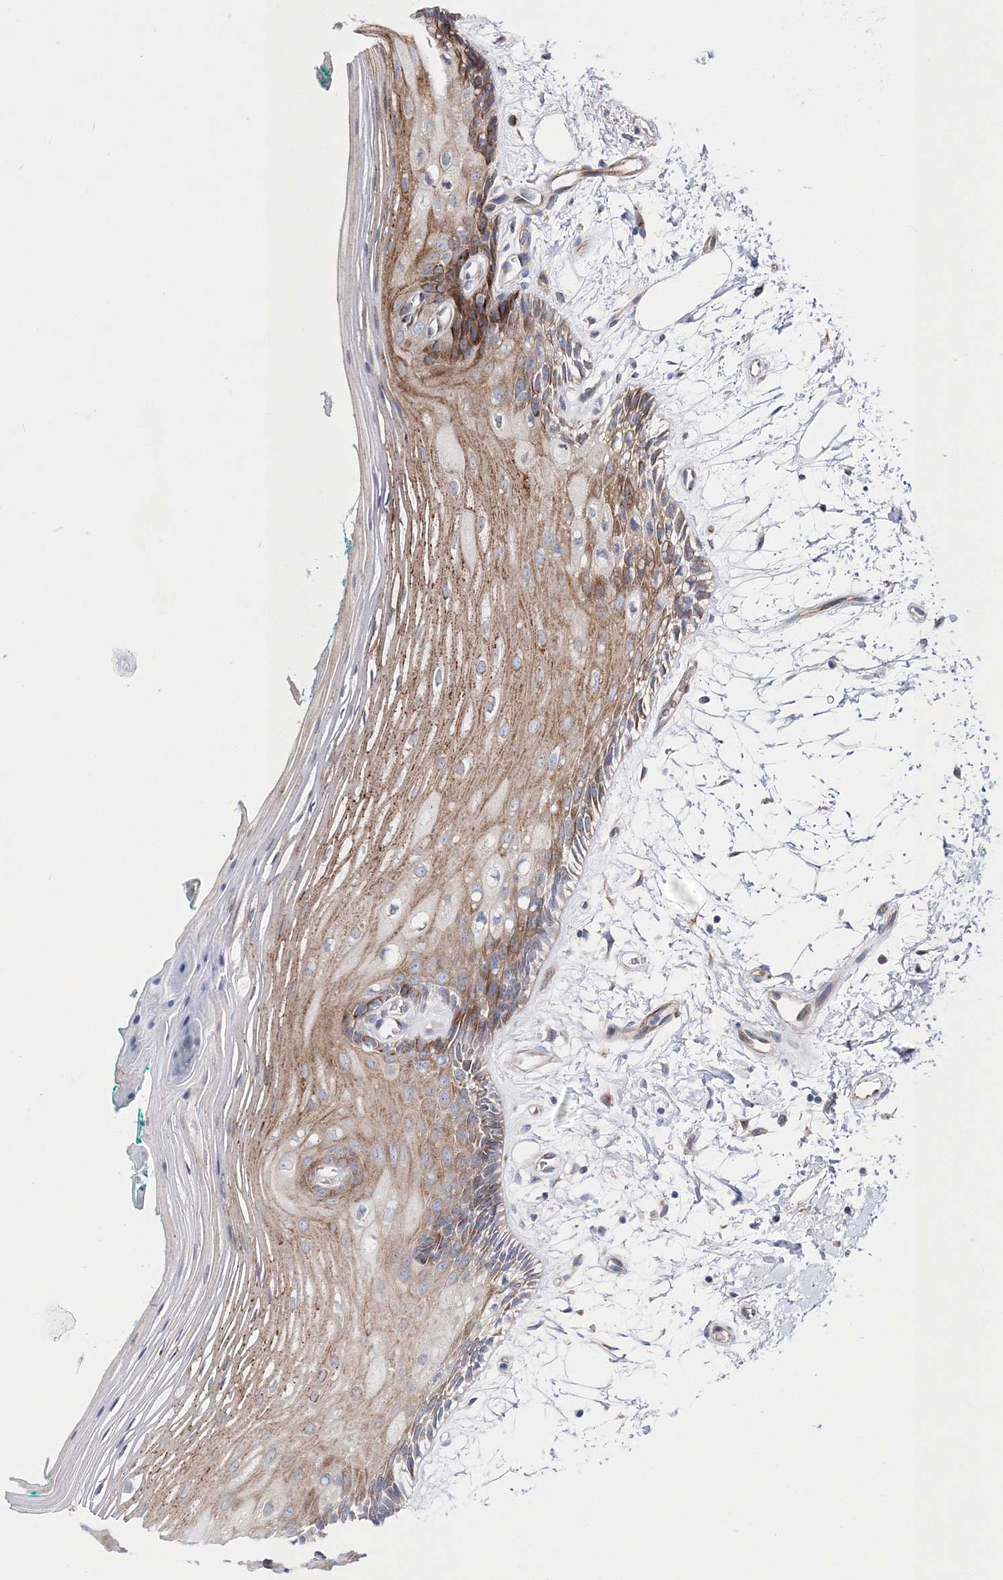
{"staining": {"intensity": "moderate", "quantity": "25%-75%", "location": "cytoplasmic/membranous"}, "tissue": "oral mucosa", "cell_type": "Squamous epithelial cells", "image_type": "normal", "snomed": [{"axis": "morphology", "description": "Normal tissue, NOS"}, {"axis": "topography", "description": "Skeletal muscle"}, {"axis": "topography", "description": "Oral tissue"}, {"axis": "topography", "description": "Peripheral nerve tissue"}], "caption": "The image demonstrates immunohistochemical staining of normal oral mucosa. There is moderate cytoplasmic/membranous expression is seen in approximately 25%-75% of squamous epithelial cells.", "gene": "ARHGAP32", "patient": {"sex": "female", "age": 84}}